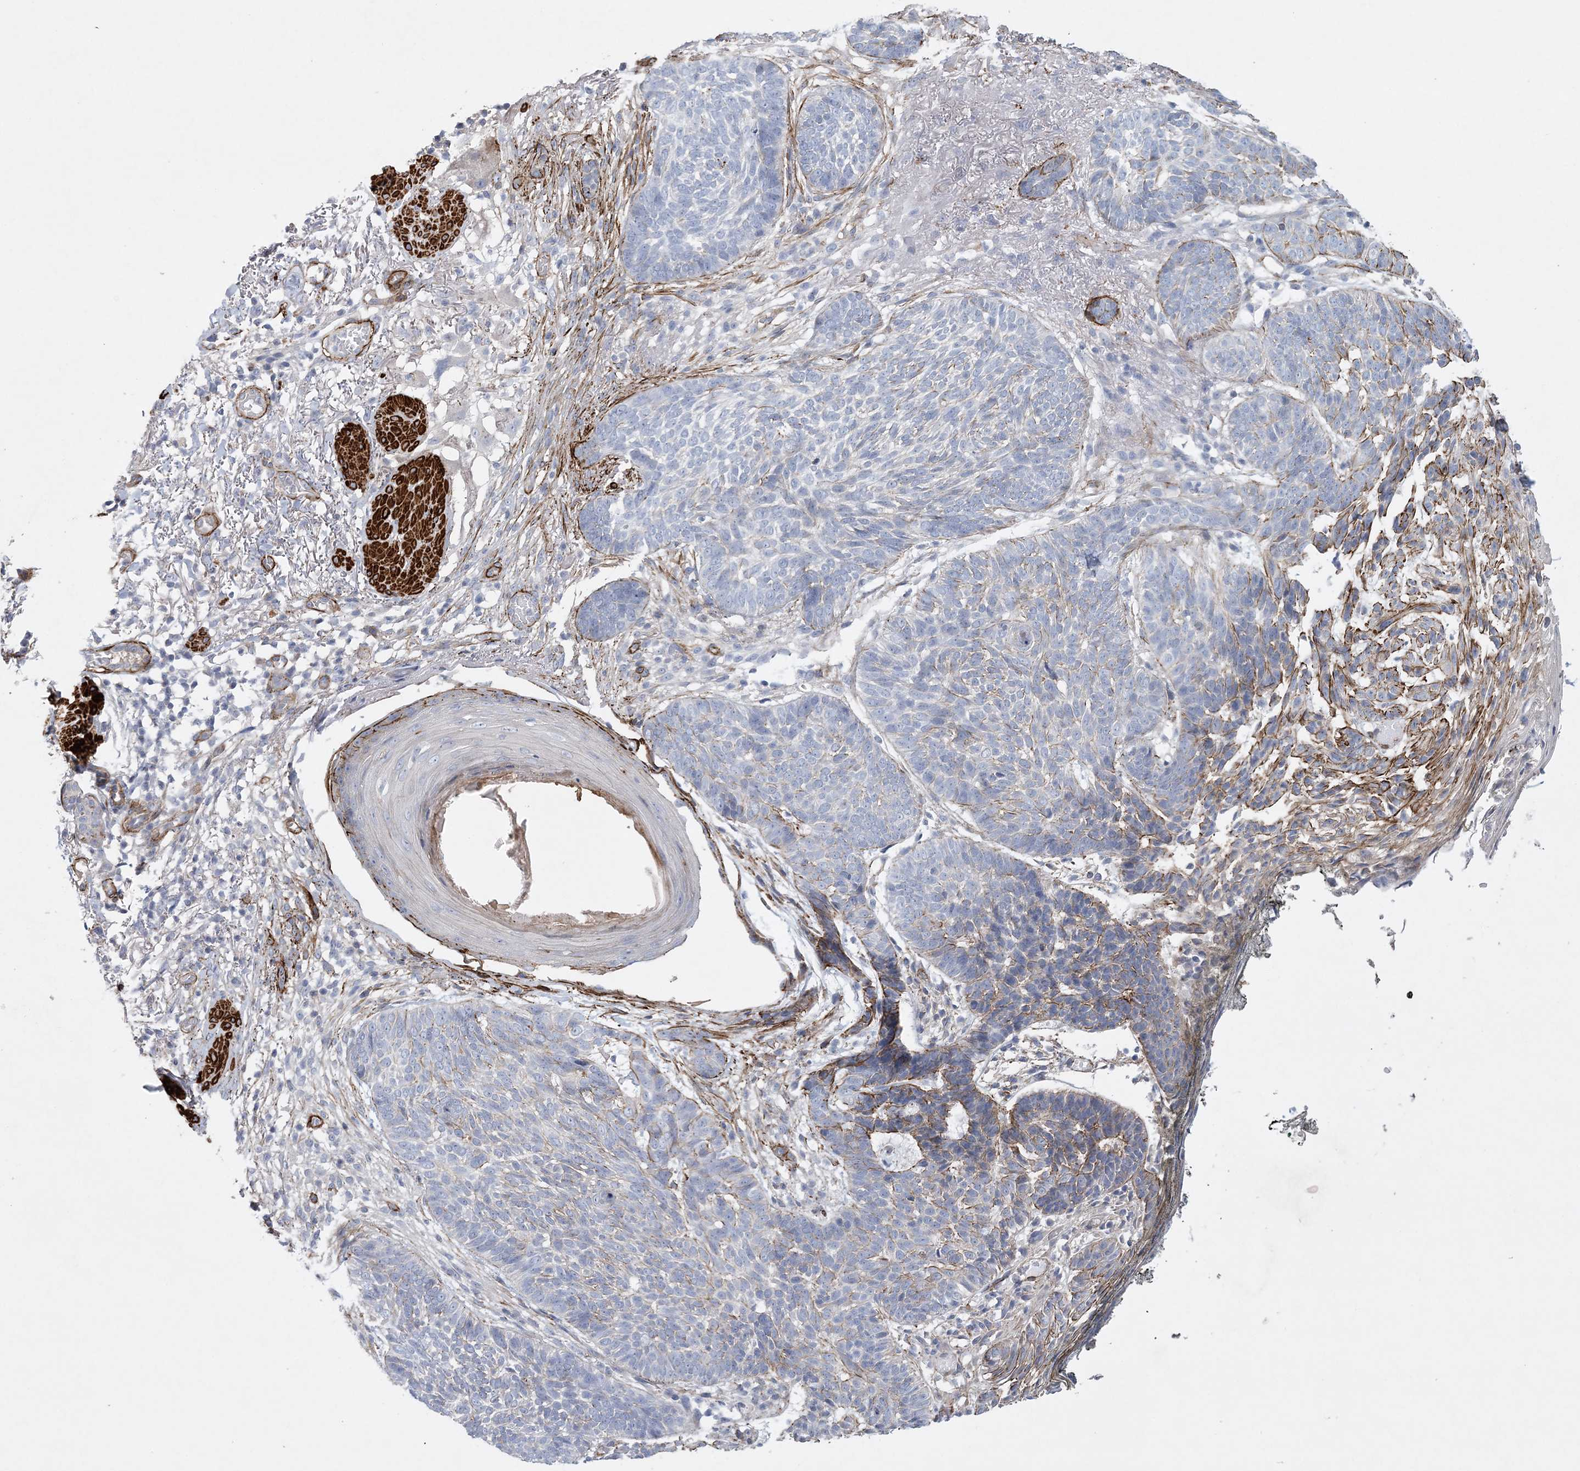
{"staining": {"intensity": "negative", "quantity": "none", "location": "none"}, "tissue": "skin cancer", "cell_type": "Tumor cells", "image_type": "cancer", "snomed": [{"axis": "morphology", "description": "Normal tissue, NOS"}, {"axis": "morphology", "description": "Basal cell carcinoma"}, {"axis": "topography", "description": "Skin"}], "caption": "High power microscopy photomicrograph of an immunohistochemistry image of skin cancer, revealing no significant expression in tumor cells.", "gene": "ARSJ", "patient": {"sex": "male", "age": 64}}